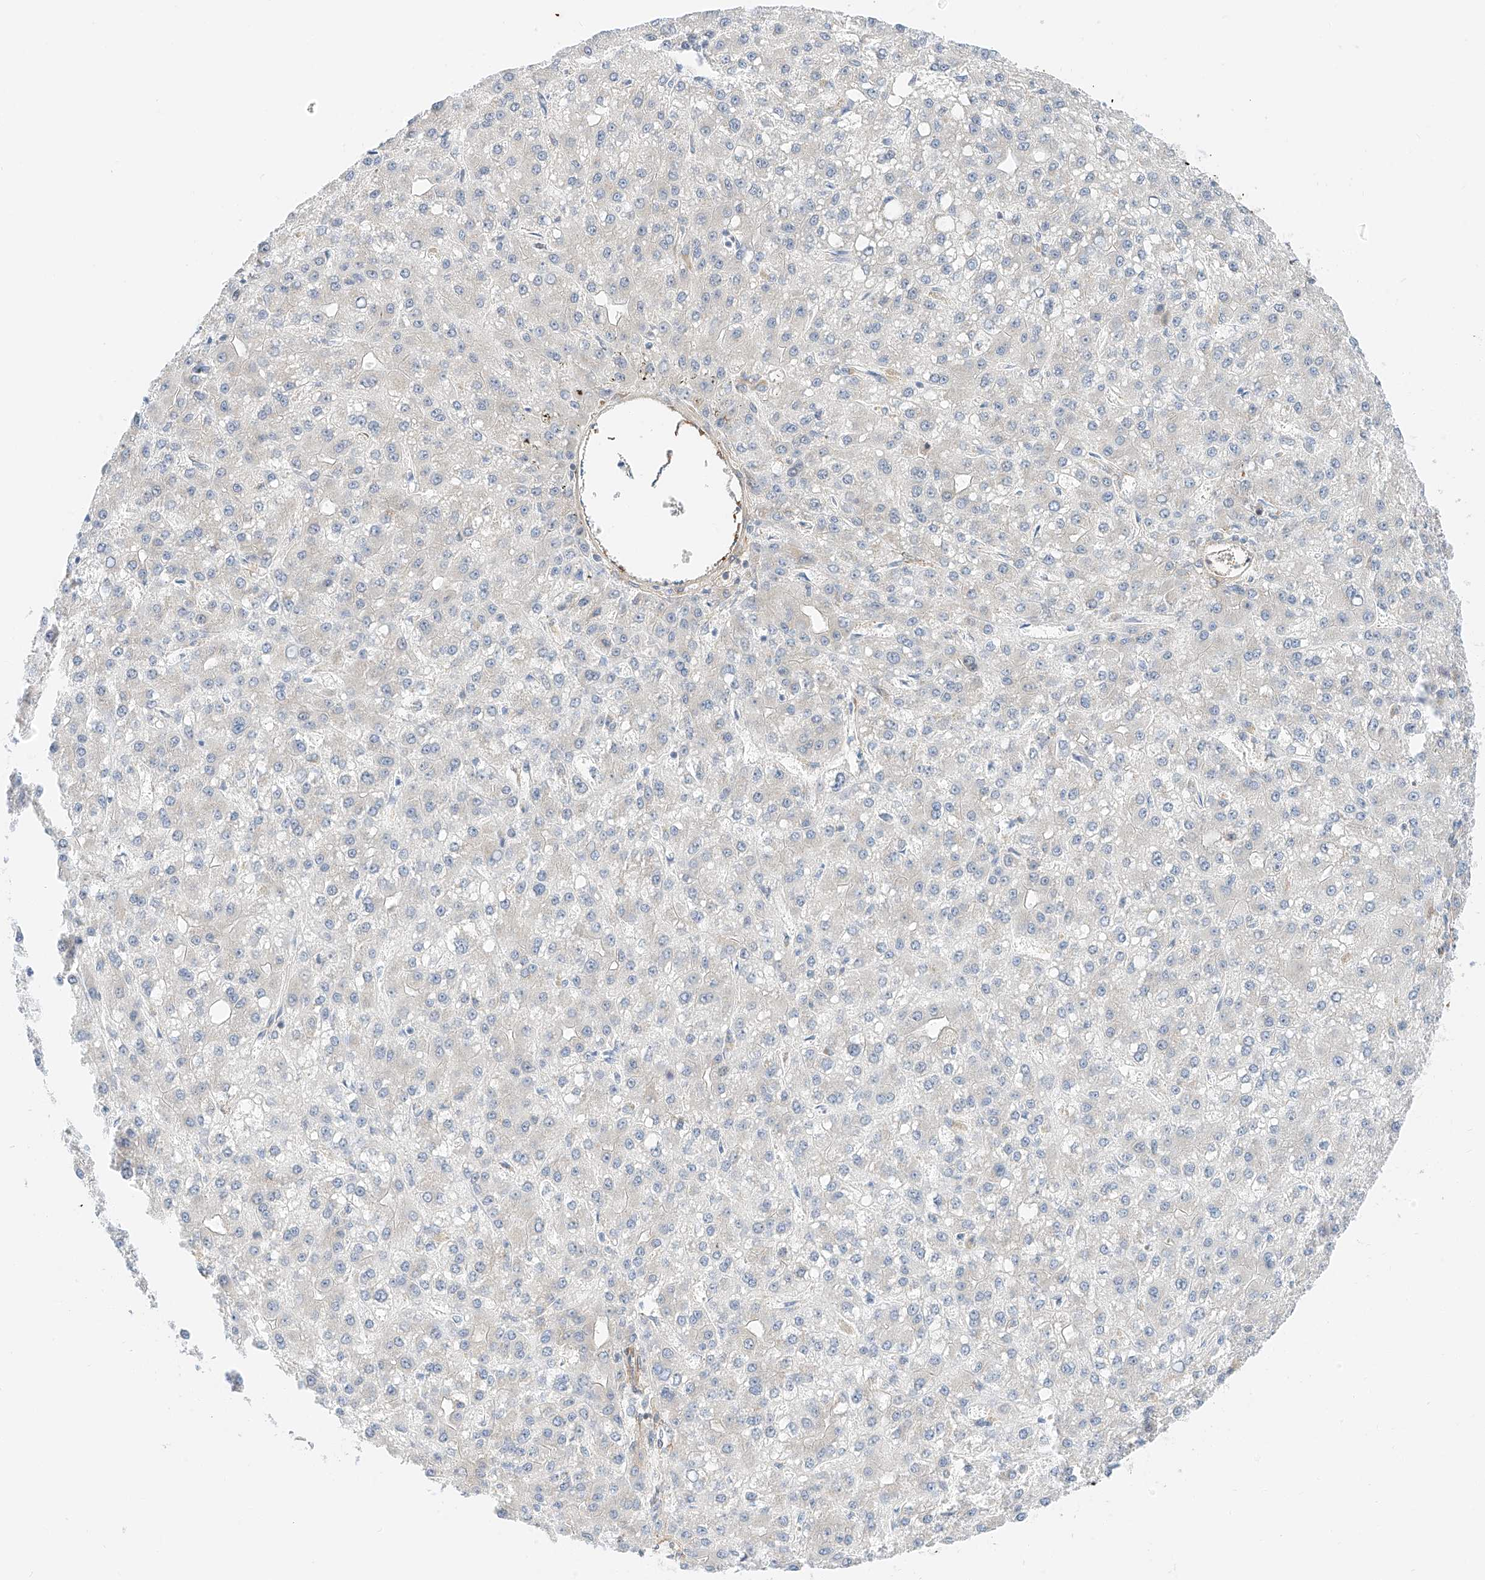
{"staining": {"intensity": "negative", "quantity": "none", "location": "none"}, "tissue": "liver cancer", "cell_type": "Tumor cells", "image_type": "cancer", "snomed": [{"axis": "morphology", "description": "Carcinoma, Hepatocellular, NOS"}, {"axis": "topography", "description": "Liver"}], "caption": "DAB (3,3'-diaminobenzidine) immunohistochemical staining of human liver cancer demonstrates no significant positivity in tumor cells. (Stains: DAB (3,3'-diaminobenzidine) immunohistochemistry (IHC) with hematoxylin counter stain, Microscopy: brightfield microscopy at high magnification).", "gene": "CARMIL1", "patient": {"sex": "male", "age": 67}}